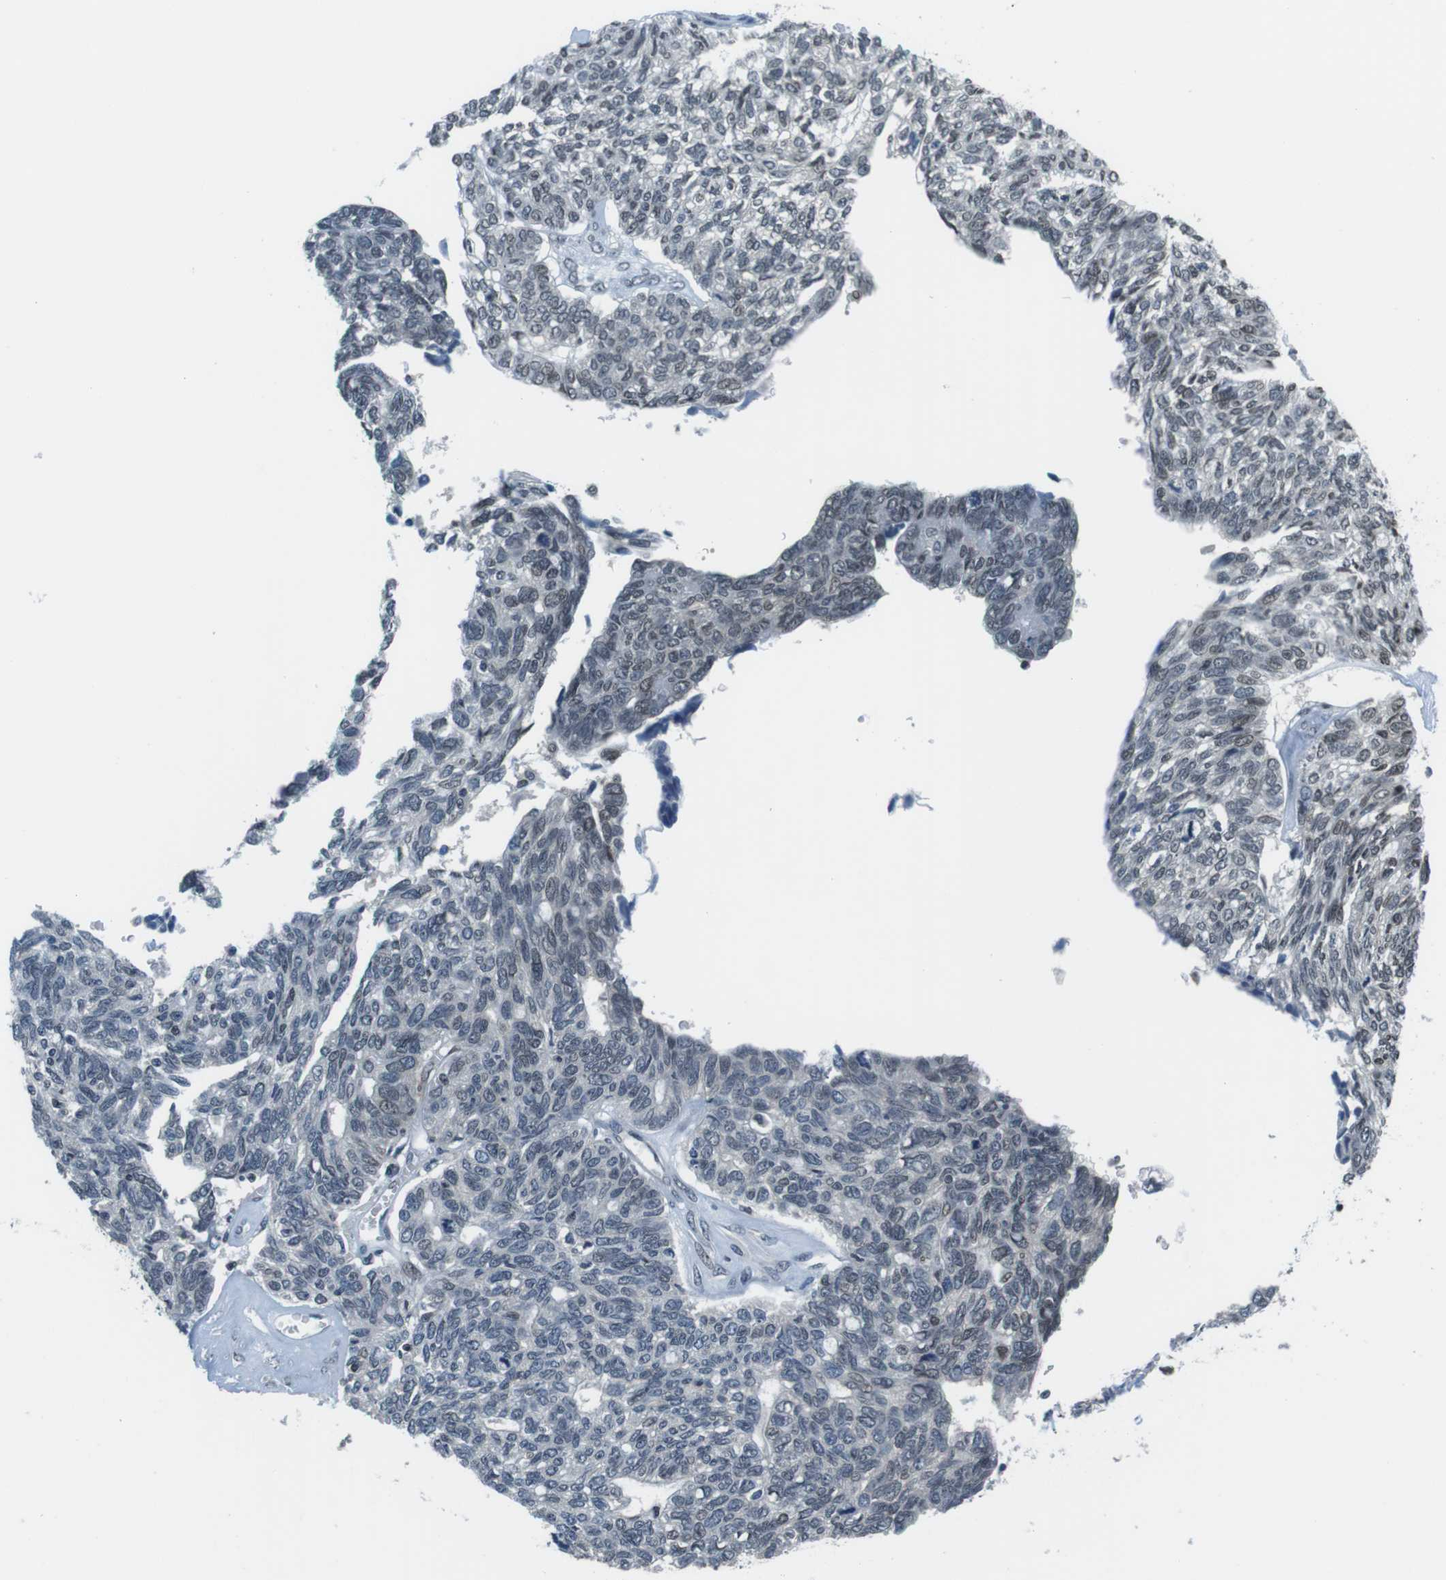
{"staining": {"intensity": "weak", "quantity": "<25%", "location": "nuclear"}, "tissue": "ovarian cancer", "cell_type": "Tumor cells", "image_type": "cancer", "snomed": [{"axis": "morphology", "description": "Cystadenocarcinoma, serous, NOS"}, {"axis": "topography", "description": "Ovary"}], "caption": "Tumor cells are negative for brown protein staining in ovarian serous cystadenocarcinoma.", "gene": "NEK4", "patient": {"sex": "female", "age": 79}}